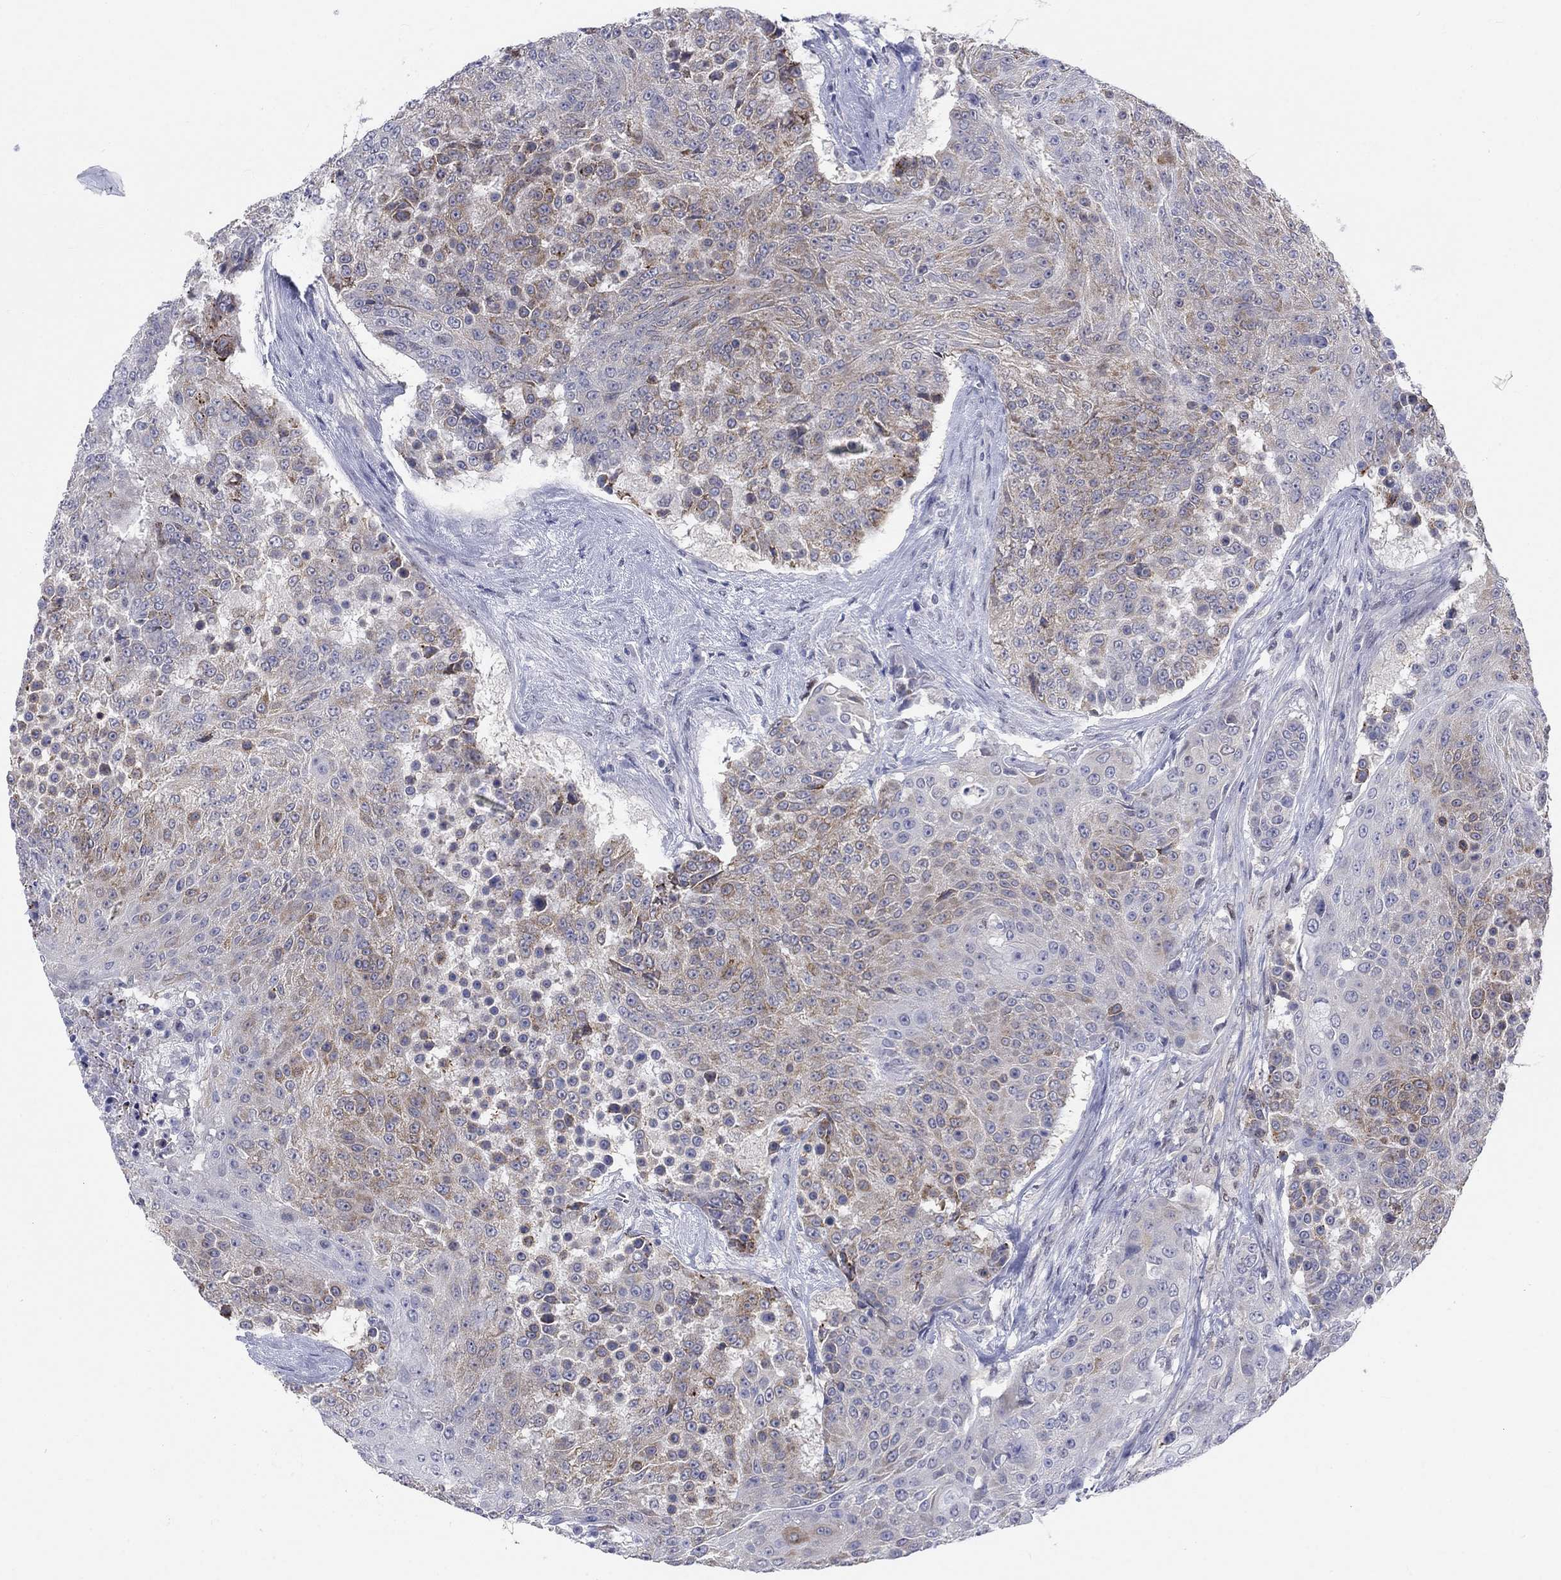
{"staining": {"intensity": "moderate", "quantity": "<25%", "location": "cytoplasmic/membranous"}, "tissue": "urothelial cancer", "cell_type": "Tumor cells", "image_type": "cancer", "snomed": [{"axis": "morphology", "description": "Urothelial carcinoma, High grade"}, {"axis": "topography", "description": "Urinary bladder"}], "caption": "Immunohistochemistry (IHC) photomicrograph of neoplastic tissue: urothelial cancer stained using immunohistochemistry exhibits low levels of moderate protein expression localized specifically in the cytoplasmic/membranous of tumor cells, appearing as a cytoplasmic/membranous brown color.", "gene": "EGFLAM", "patient": {"sex": "female", "age": 63}}